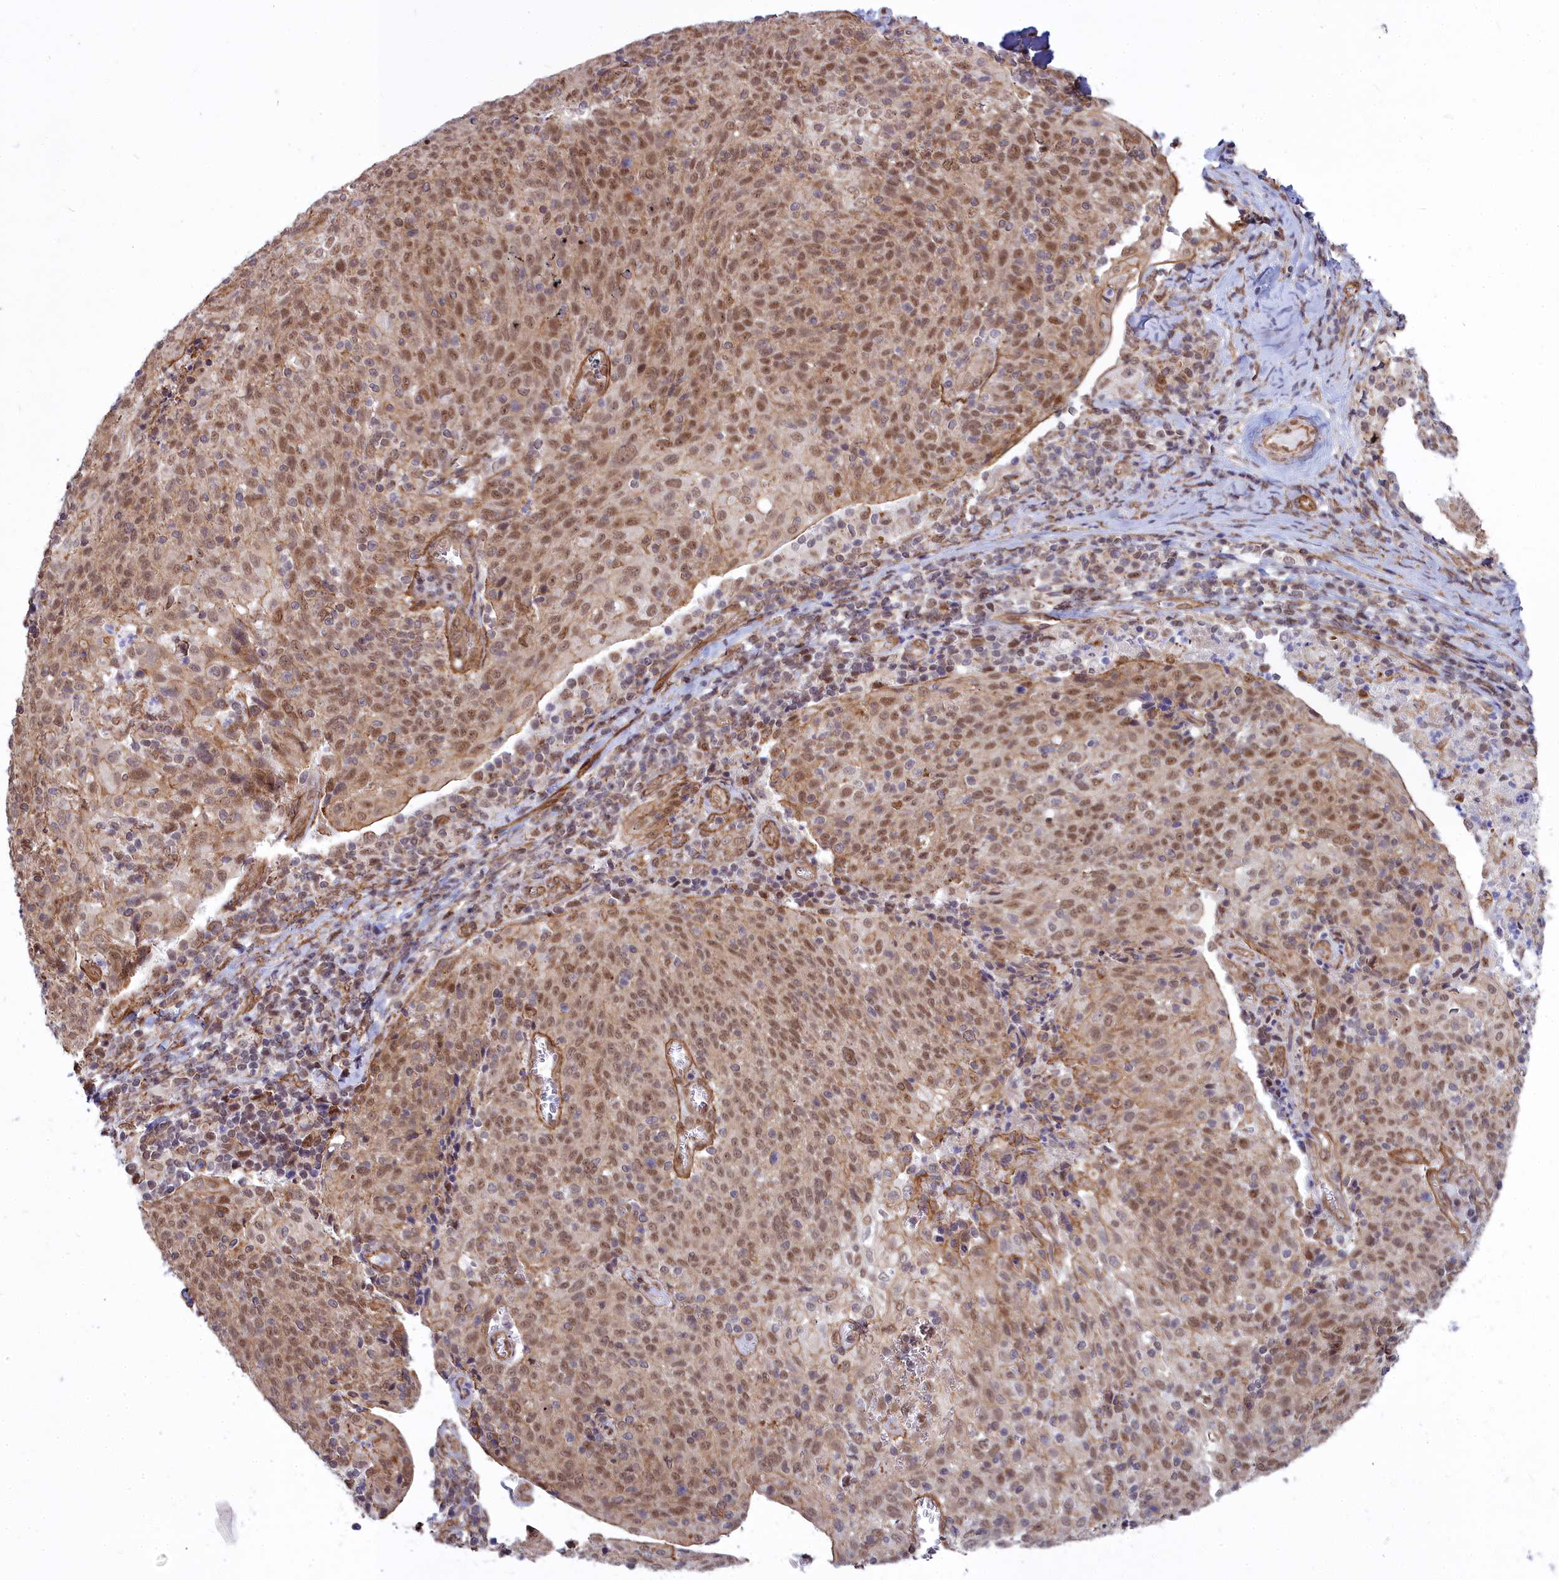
{"staining": {"intensity": "moderate", "quantity": "25%-75%", "location": "nuclear"}, "tissue": "cervical cancer", "cell_type": "Tumor cells", "image_type": "cancer", "snomed": [{"axis": "morphology", "description": "Squamous cell carcinoma, NOS"}, {"axis": "topography", "description": "Cervix"}], "caption": "Immunohistochemical staining of human cervical squamous cell carcinoma exhibits moderate nuclear protein staining in about 25%-75% of tumor cells.", "gene": "YJU2", "patient": {"sex": "female", "age": 52}}